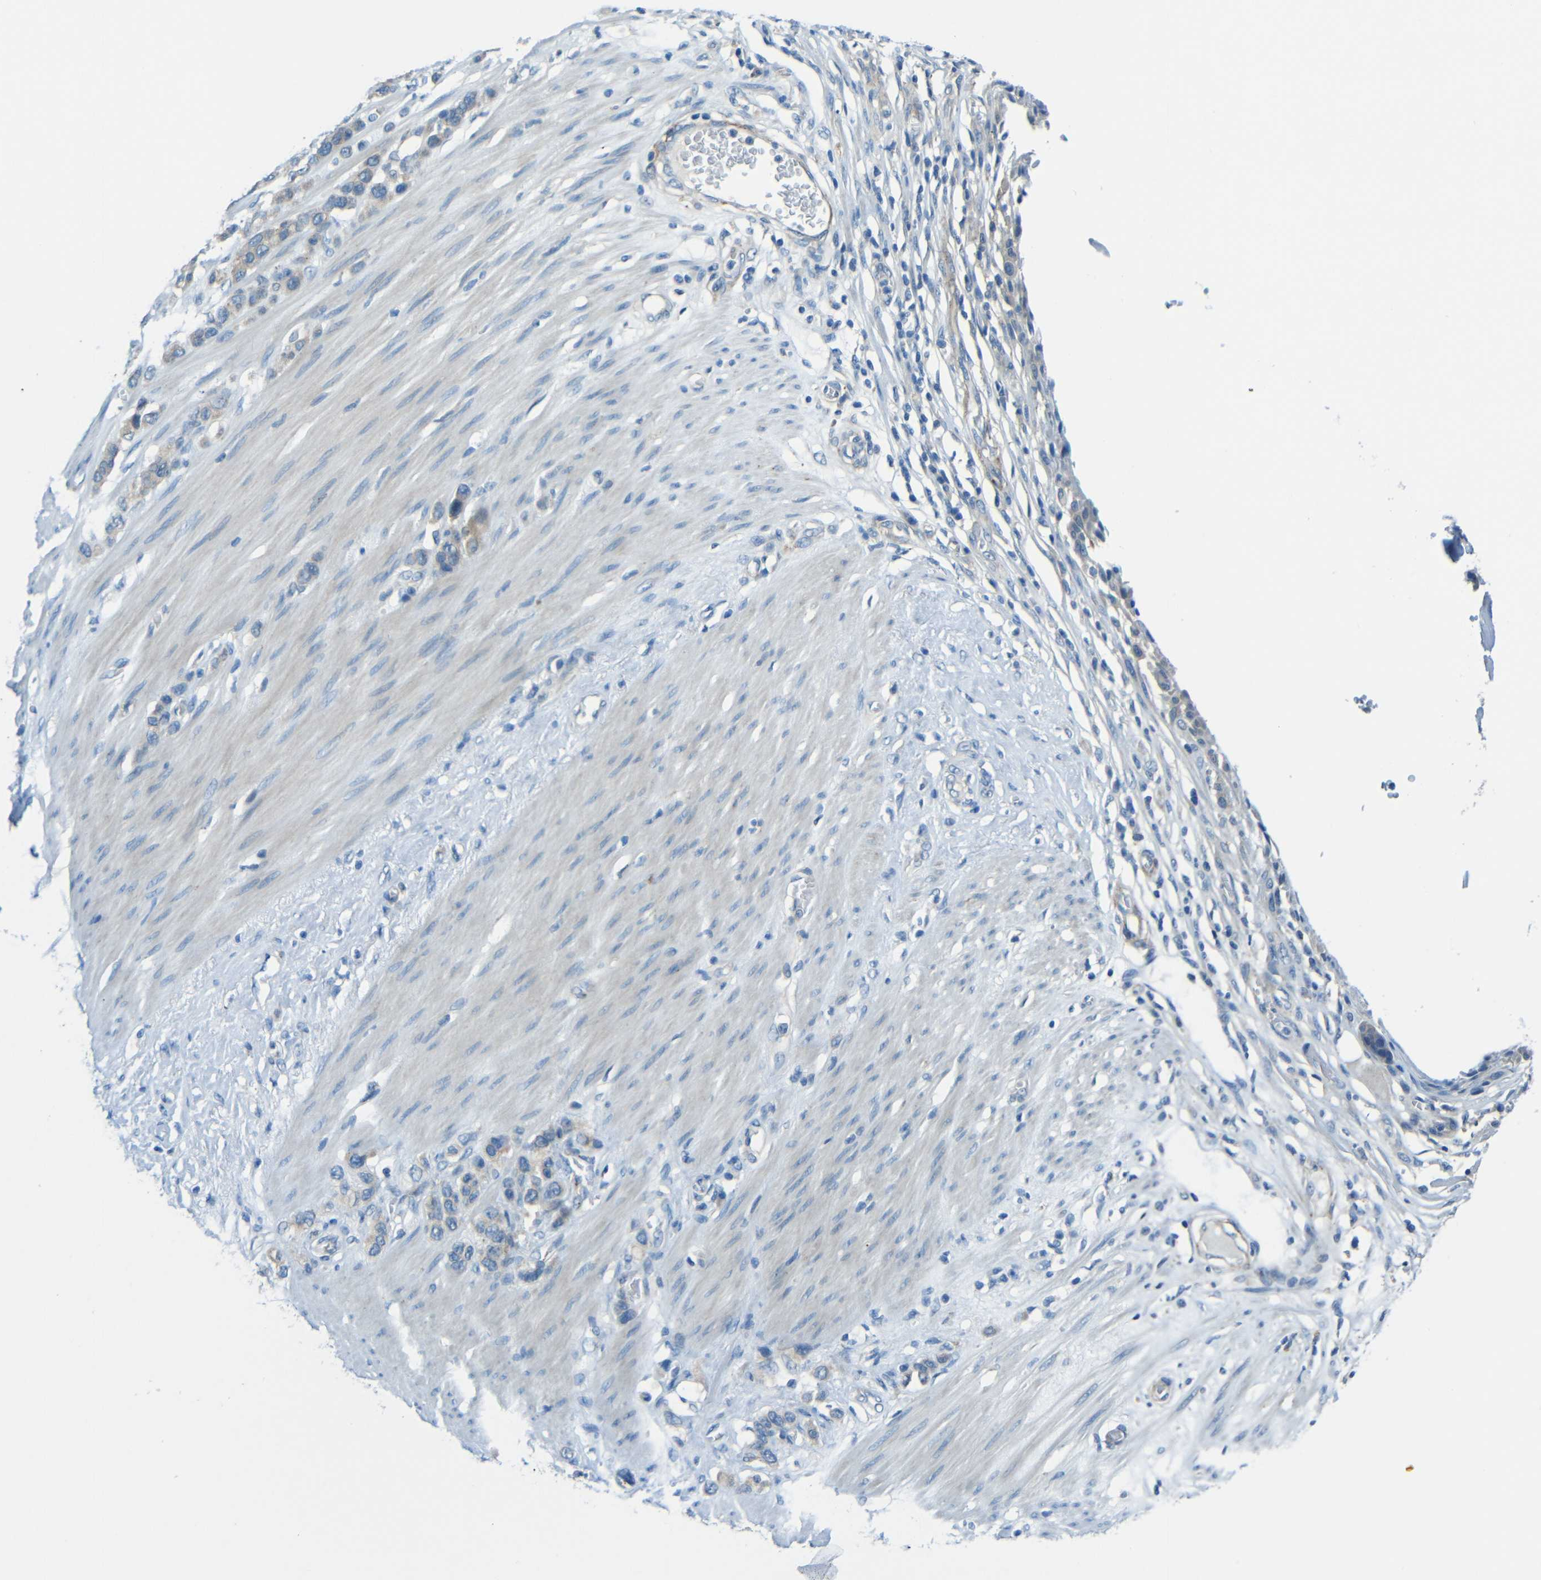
{"staining": {"intensity": "weak", "quantity": "25%-75%", "location": "cytoplasmic/membranous"}, "tissue": "stomach cancer", "cell_type": "Tumor cells", "image_type": "cancer", "snomed": [{"axis": "morphology", "description": "Adenocarcinoma, NOS"}, {"axis": "morphology", "description": "Adenocarcinoma, High grade"}, {"axis": "topography", "description": "Stomach, upper"}, {"axis": "topography", "description": "Stomach, lower"}], "caption": "Immunohistochemical staining of human stomach cancer demonstrates low levels of weak cytoplasmic/membranous protein staining in about 25%-75% of tumor cells. (DAB IHC with brightfield microscopy, high magnification).", "gene": "CYP26B1", "patient": {"sex": "female", "age": 65}}